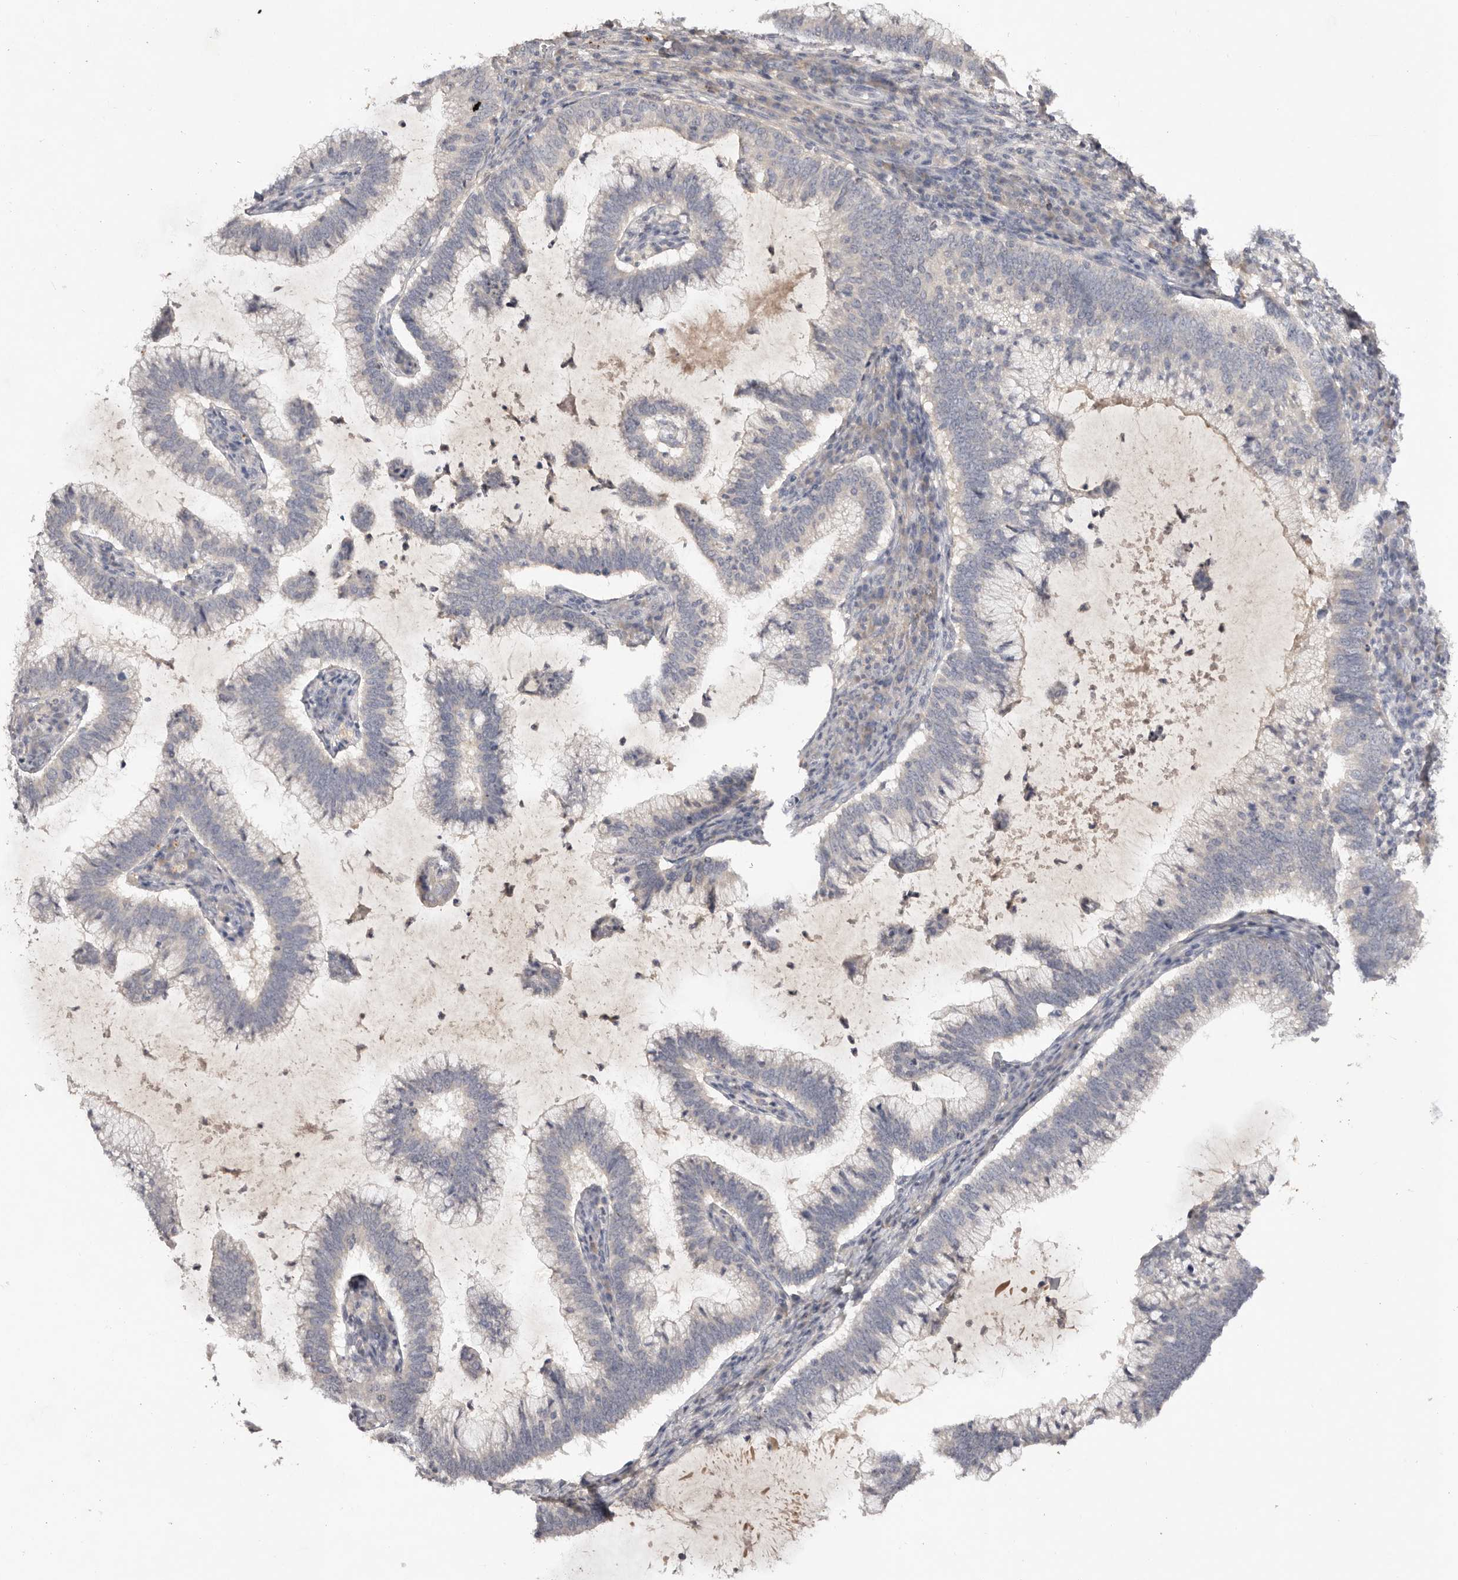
{"staining": {"intensity": "negative", "quantity": "none", "location": "none"}, "tissue": "cervical cancer", "cell_type": "Tumor cells", "image_type": "cancer", "snomed": [{"axis": "morphology", "description": "Adenocarcinoma, NOS"}, {"axis": "topography", "description": "Cervix"}], "caption": "This micrograph is of cervical cancer stained with immunohistochemistry (IHC) to label a protein in brown with the nuclei are counter-stained blue. There is no staining in tumor cells. Nuclei are stained in blue.", "gene": "SCUBE2", "patient": {"sex": "female", "age": 36}}